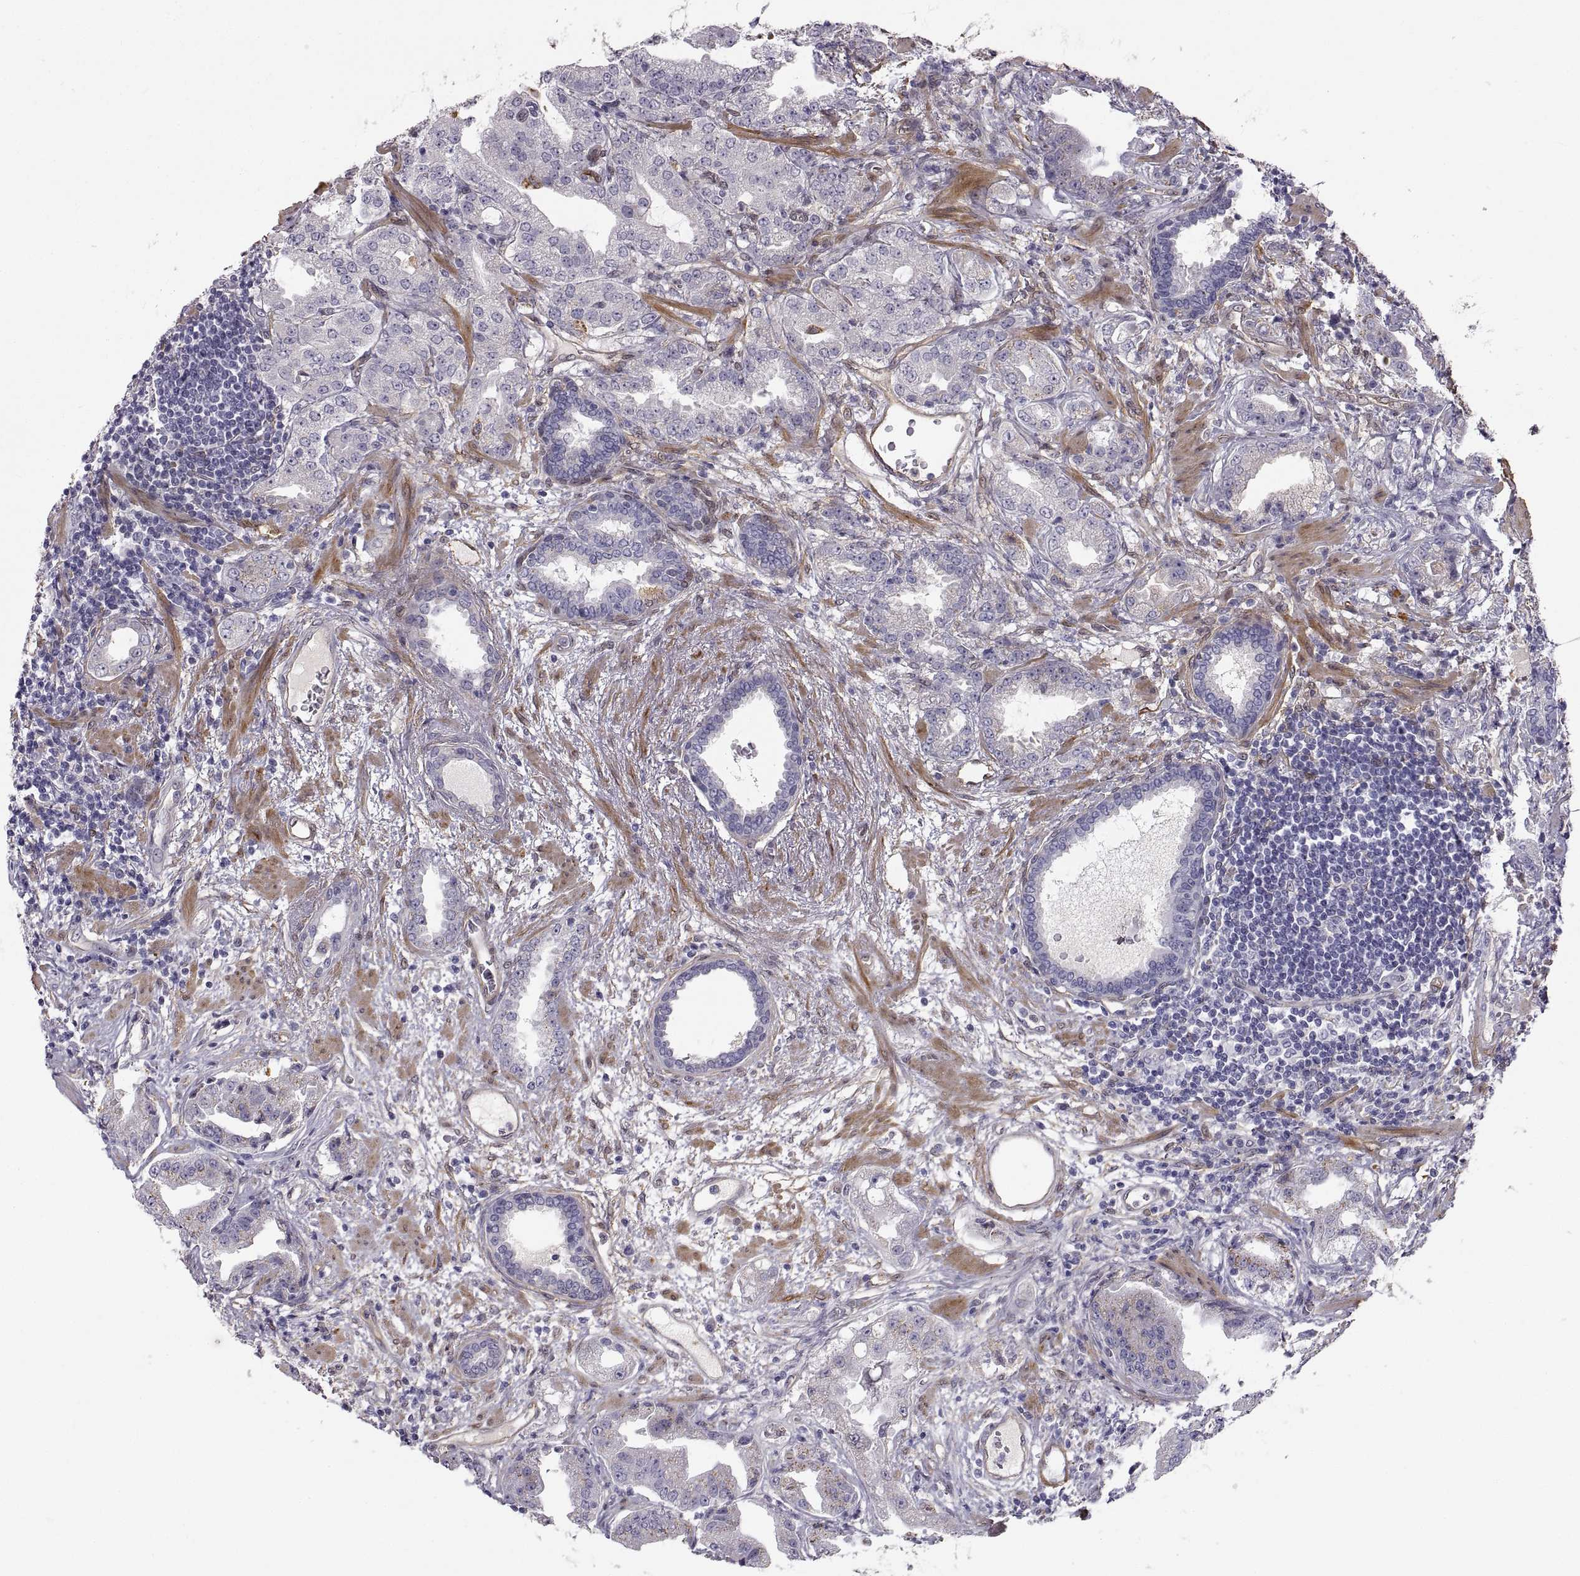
{"staining": {"intensity": "negative", "quantity": "none", "location": "none"}, "tissue": "prostate cancer", "cell_type": "Tumor cells", "image_type": "cancer", "snomed": [{"axis": "morphology", "description": "Adenocarcinoma, Low grade"}, {"axis": "topography", "description": "Prostate"}], "caption": "Prostate cancer stained for a protein using IHC displays no staining tumor cells.", "gene": "PGM5", "patient": {"sex": "male", "age": 62}}